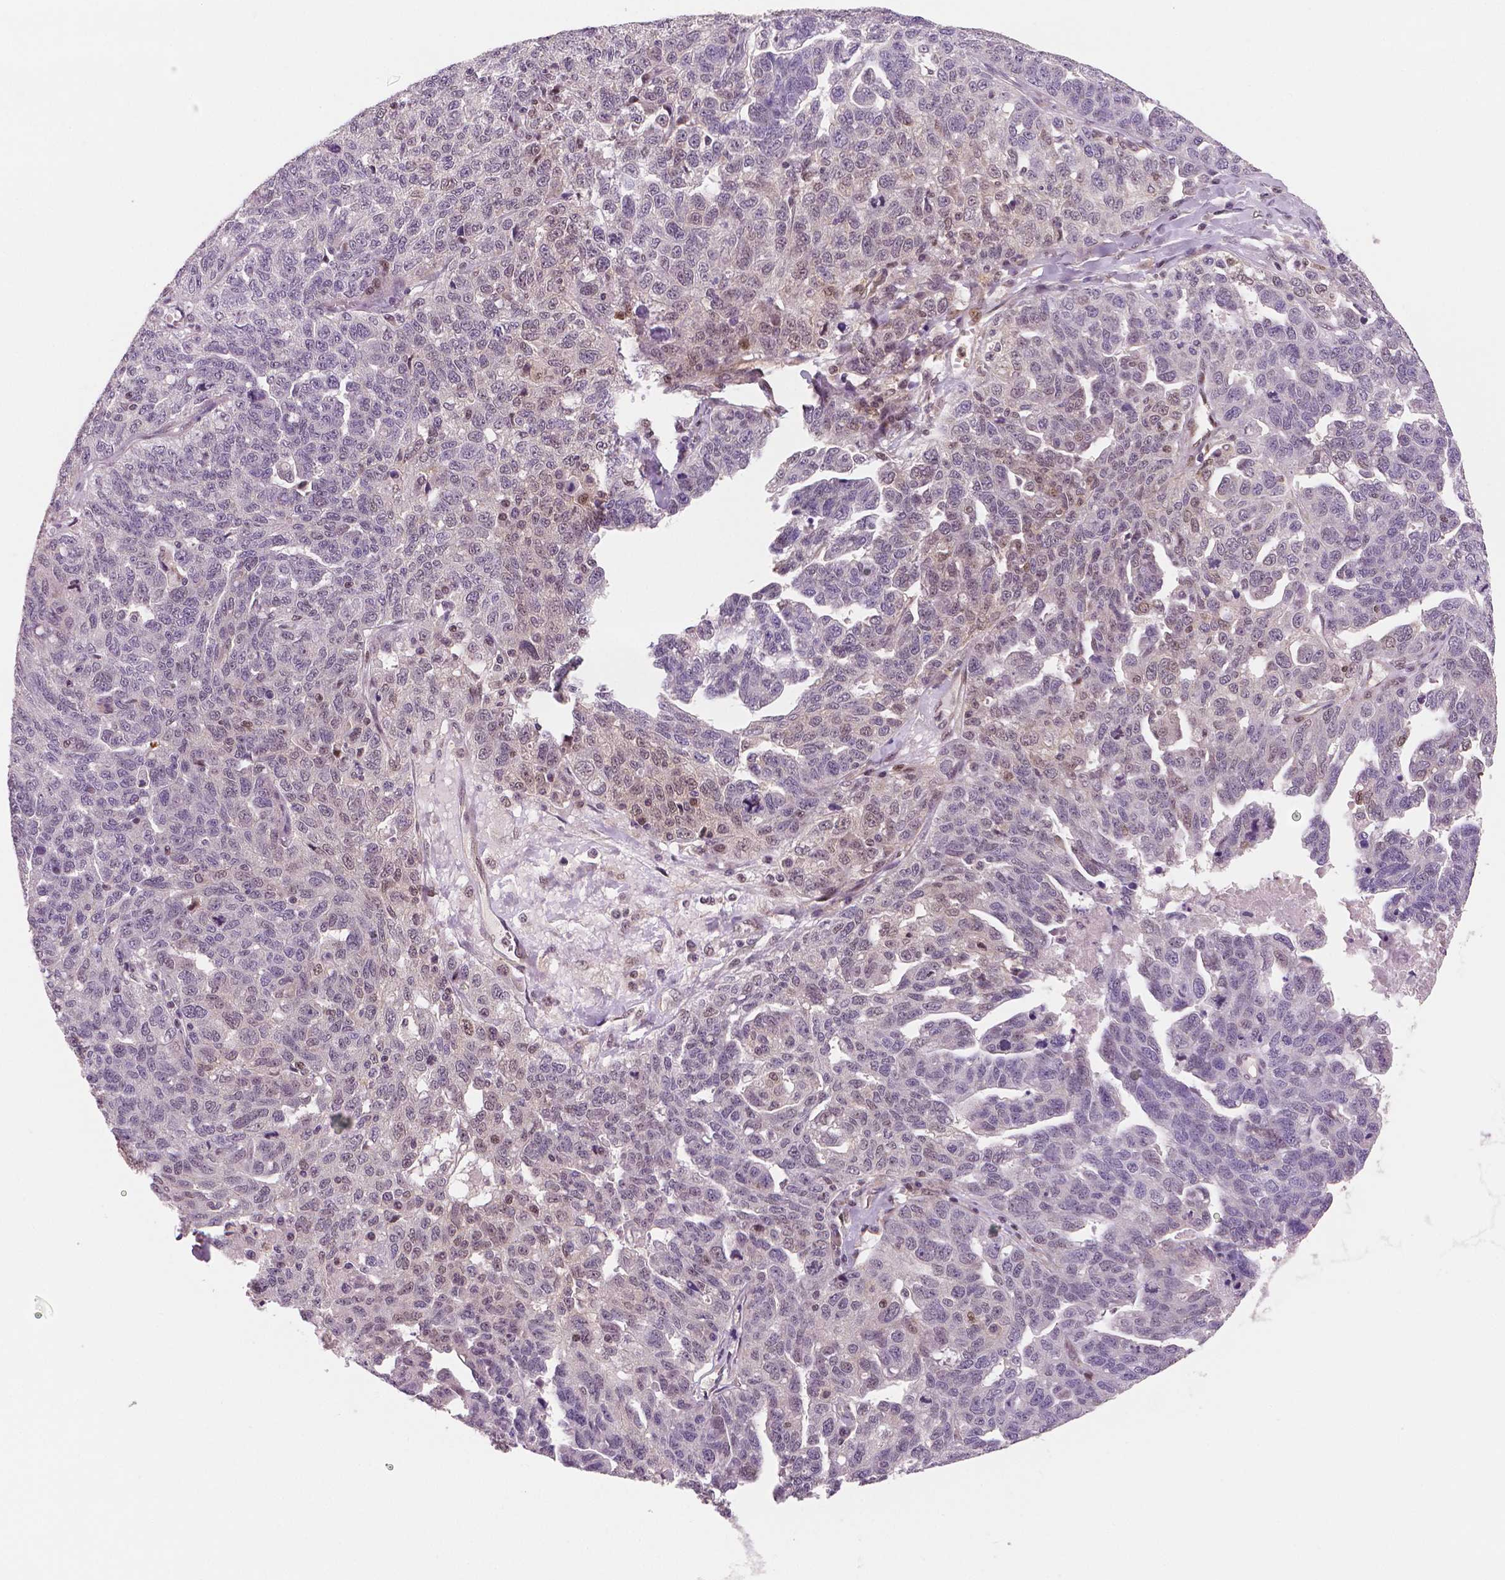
{"staining": {"intensity": "moderate", "quantity": "25%-75%", "location": "cytoplasmic/membranous,nuclear"}, "tissue": "ovarian cancer", "cell_type": "Tumor cells", "image_type": "cancer", "snomed": [{"axis": "morphology", "description": "Cystadenocarcinoma, serous, NOS"}, {"axis": "topography", "description": "Ovary"}], "caption": "Human ovarian serous cystadenocarcinoma stained with a brown dye exhibits moderate cytoplasmic/membranous and nuclear positive staining in approximately 25%-75% of tumor cells.", "gene": "STAT3", "patient": {"sex": "female", "age": 71}}